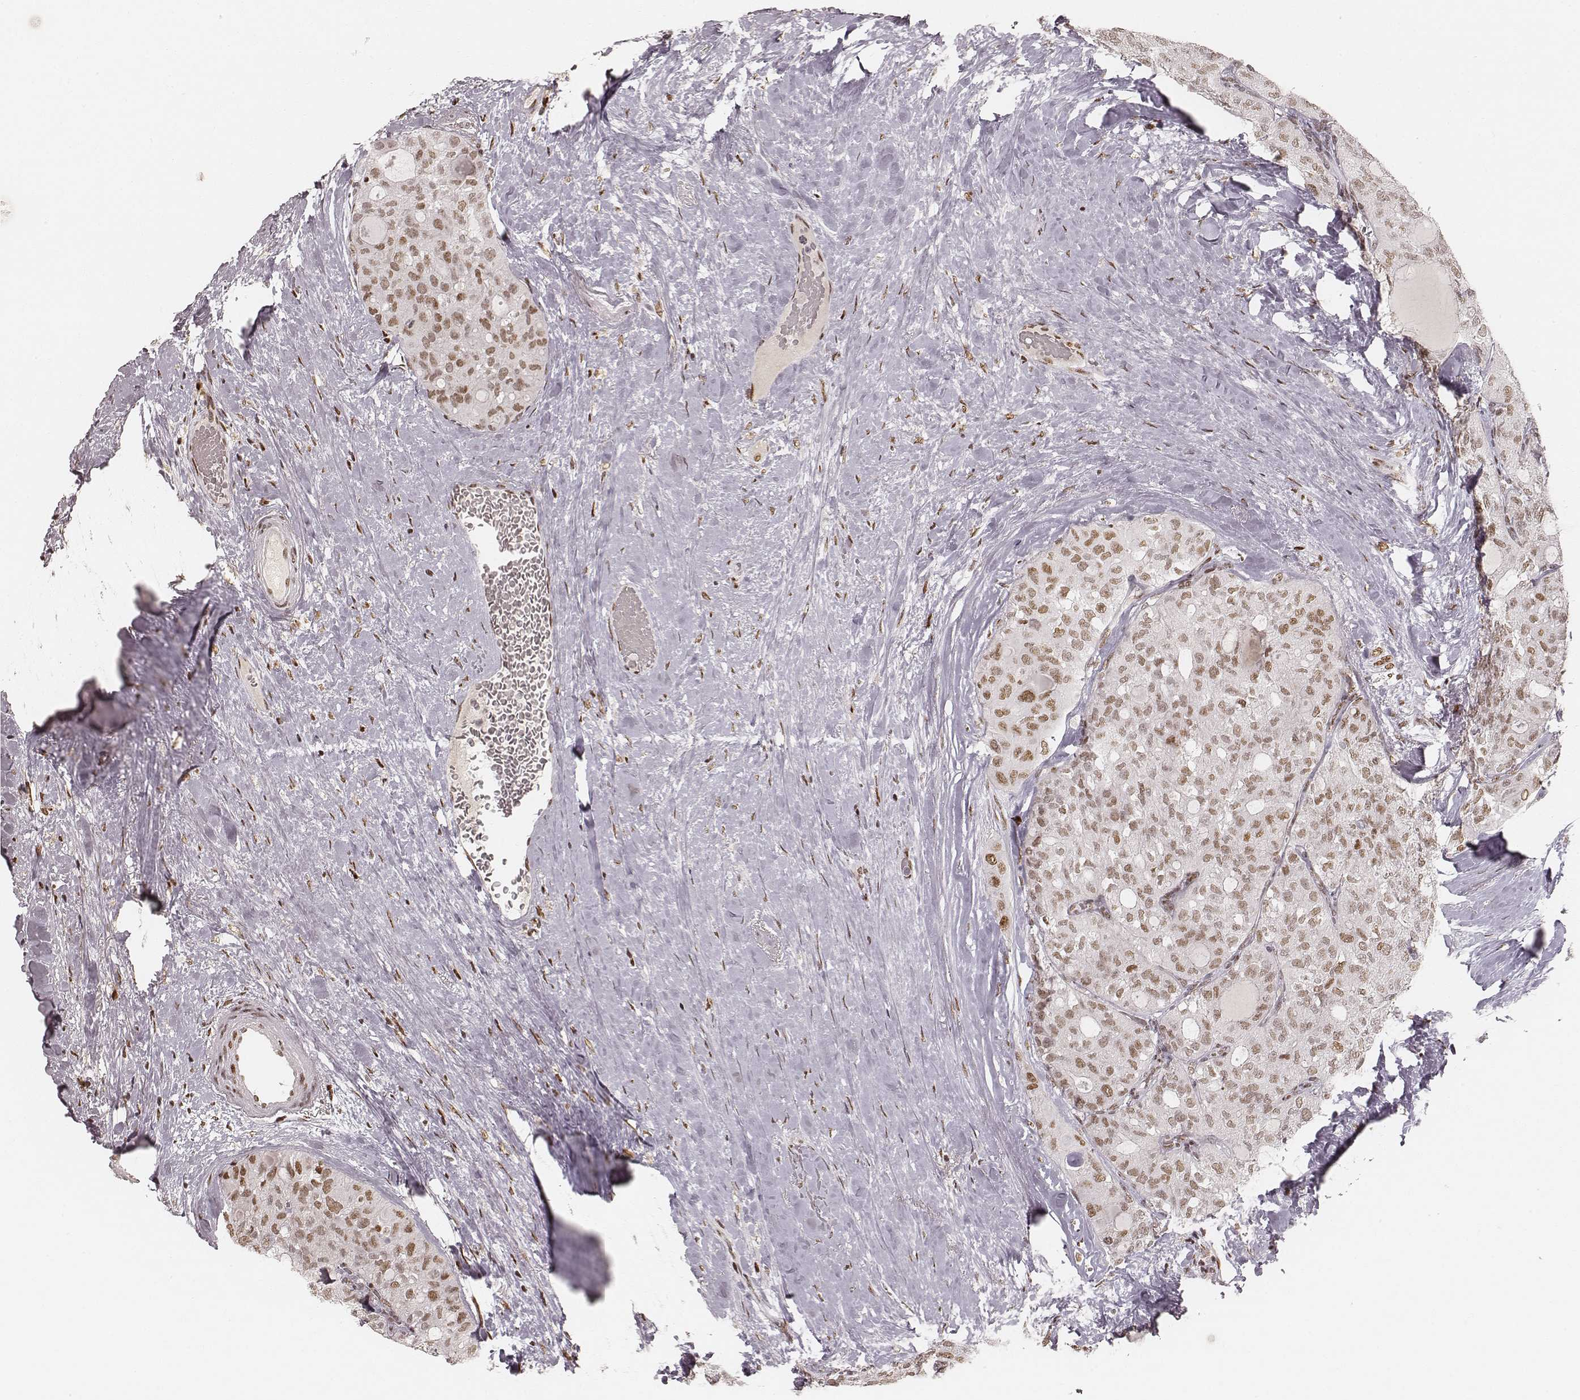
{"staining": {"intensity": "moderate", "quantity": ">75%", "location": "nuclear"}, "tissue": "thyroid cancer", "cell_type": "Tumor cells", "image_type": "cancer", "snomed": [{"axis": "morphology", "description": "Follicular adenoma carcinoma, NOS"}, {"axis": "topography", "description": "Thyroid gland"}], "caption": "Immunohistochemical staining of thyroid cancer (follicular adenoma carcinoma) reveals moderate nuclear protein positivity in about >75% of tumor cells. The staining was performed using DAB (3,3'-diaminobenzidine) to visualize the protein expression in brown, while the nuclei were stained in blue with hematoxylin (Magnification: 20x).", "gene": "HNRNPC", "patient": {"sex": "male", "age": 75}}